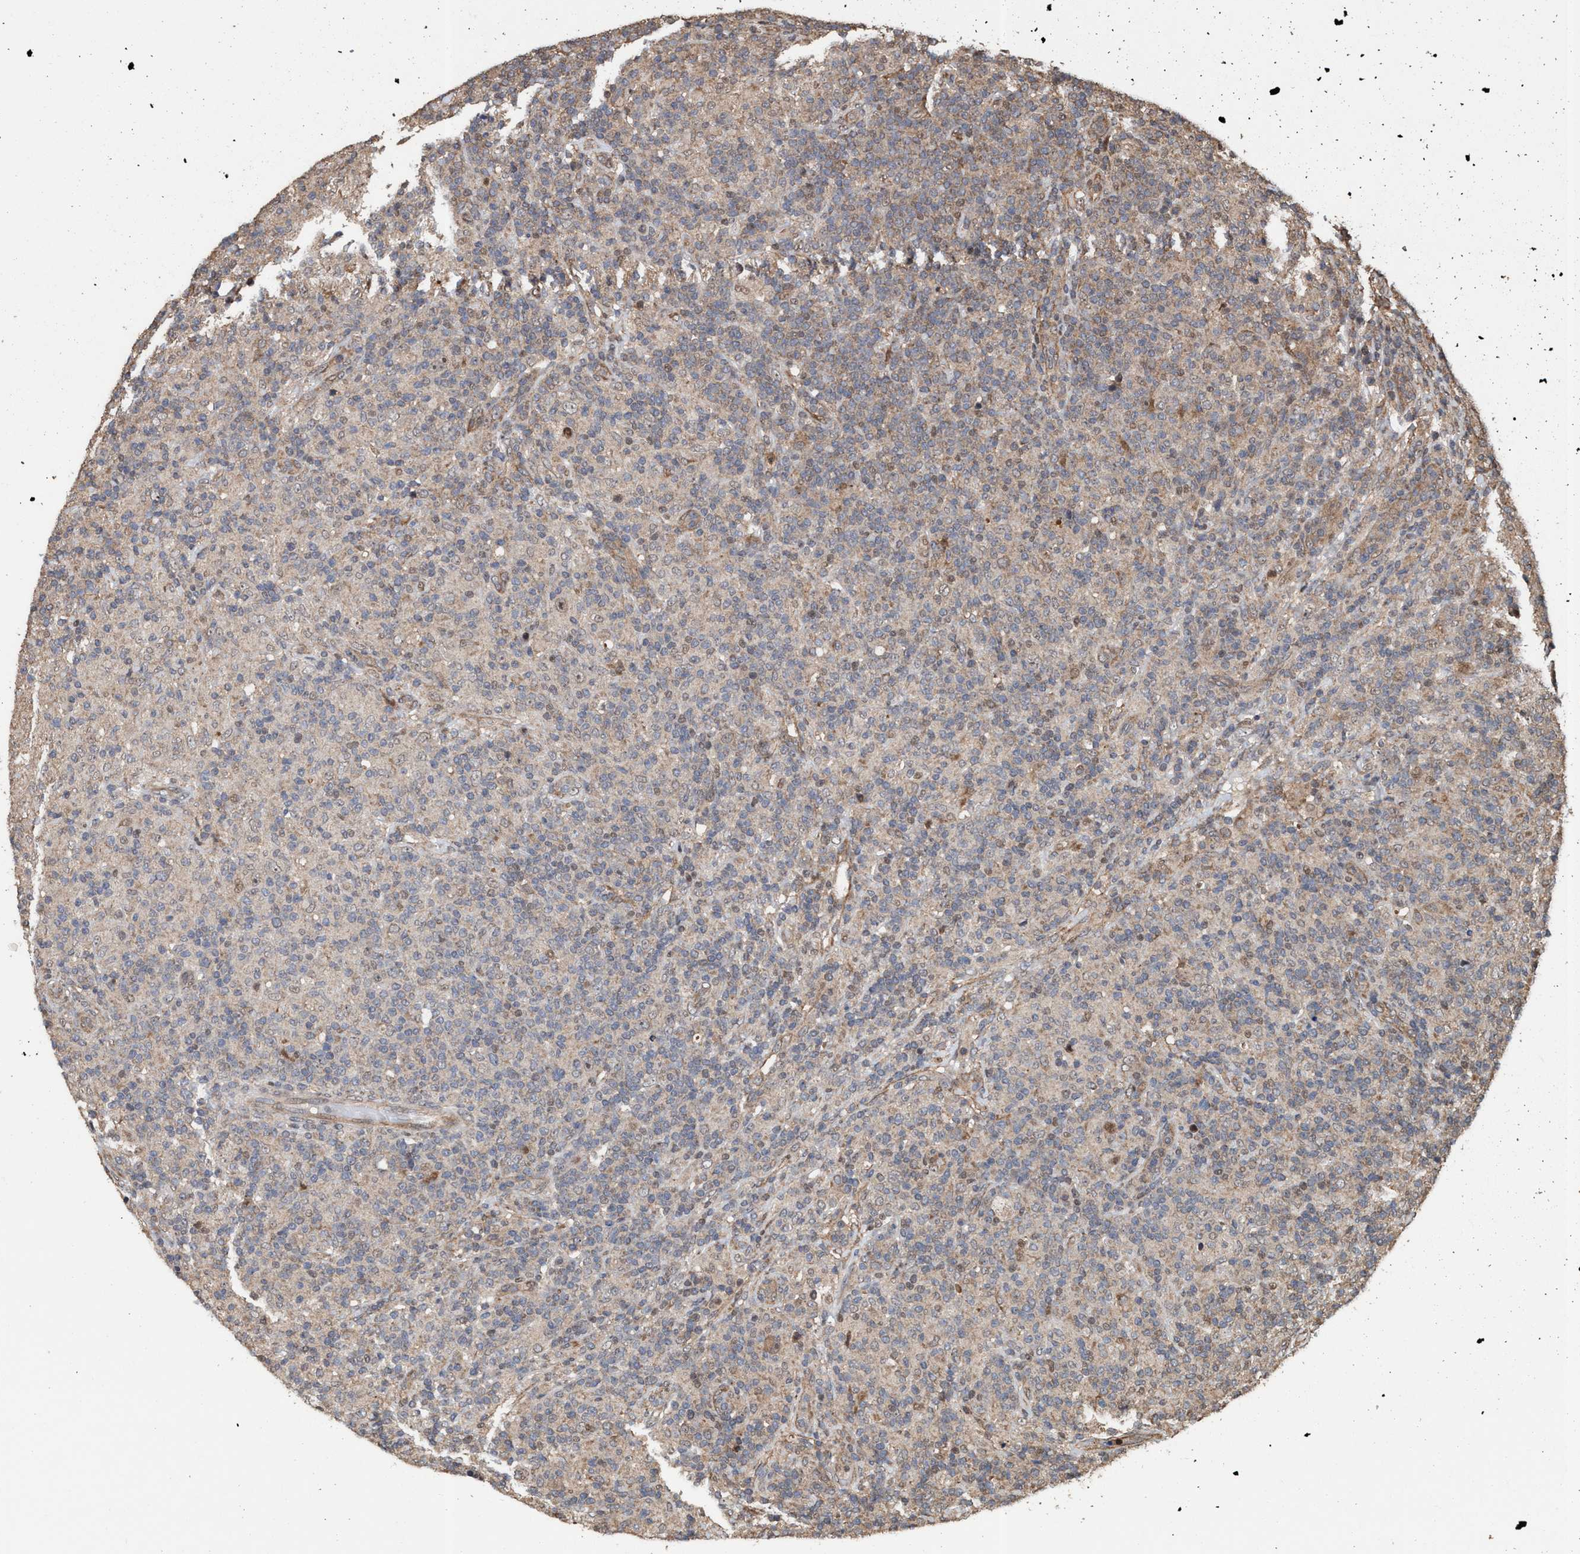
{"staining": {"intensity": "moderate", "quantity": ">75%", "location": "cytoplasmic/membranous,nuclear"}, "tissue": "lymphoma", "cell_type": "Tumor cells", "image_type": "cancer", "snomed": [{"axis": "morphology", "description": "Hodgkin's disease, NOS"}, {"axis": "topography", "description": "Lymph node"}], "caption": "Lymphoma stained with IHC shows moderate cytoplasmic/membranous and nuclear positivity in about >75% of tumor cells.", "gene": "TRPC7", "patient": {"sex": "male", "age": 70}}